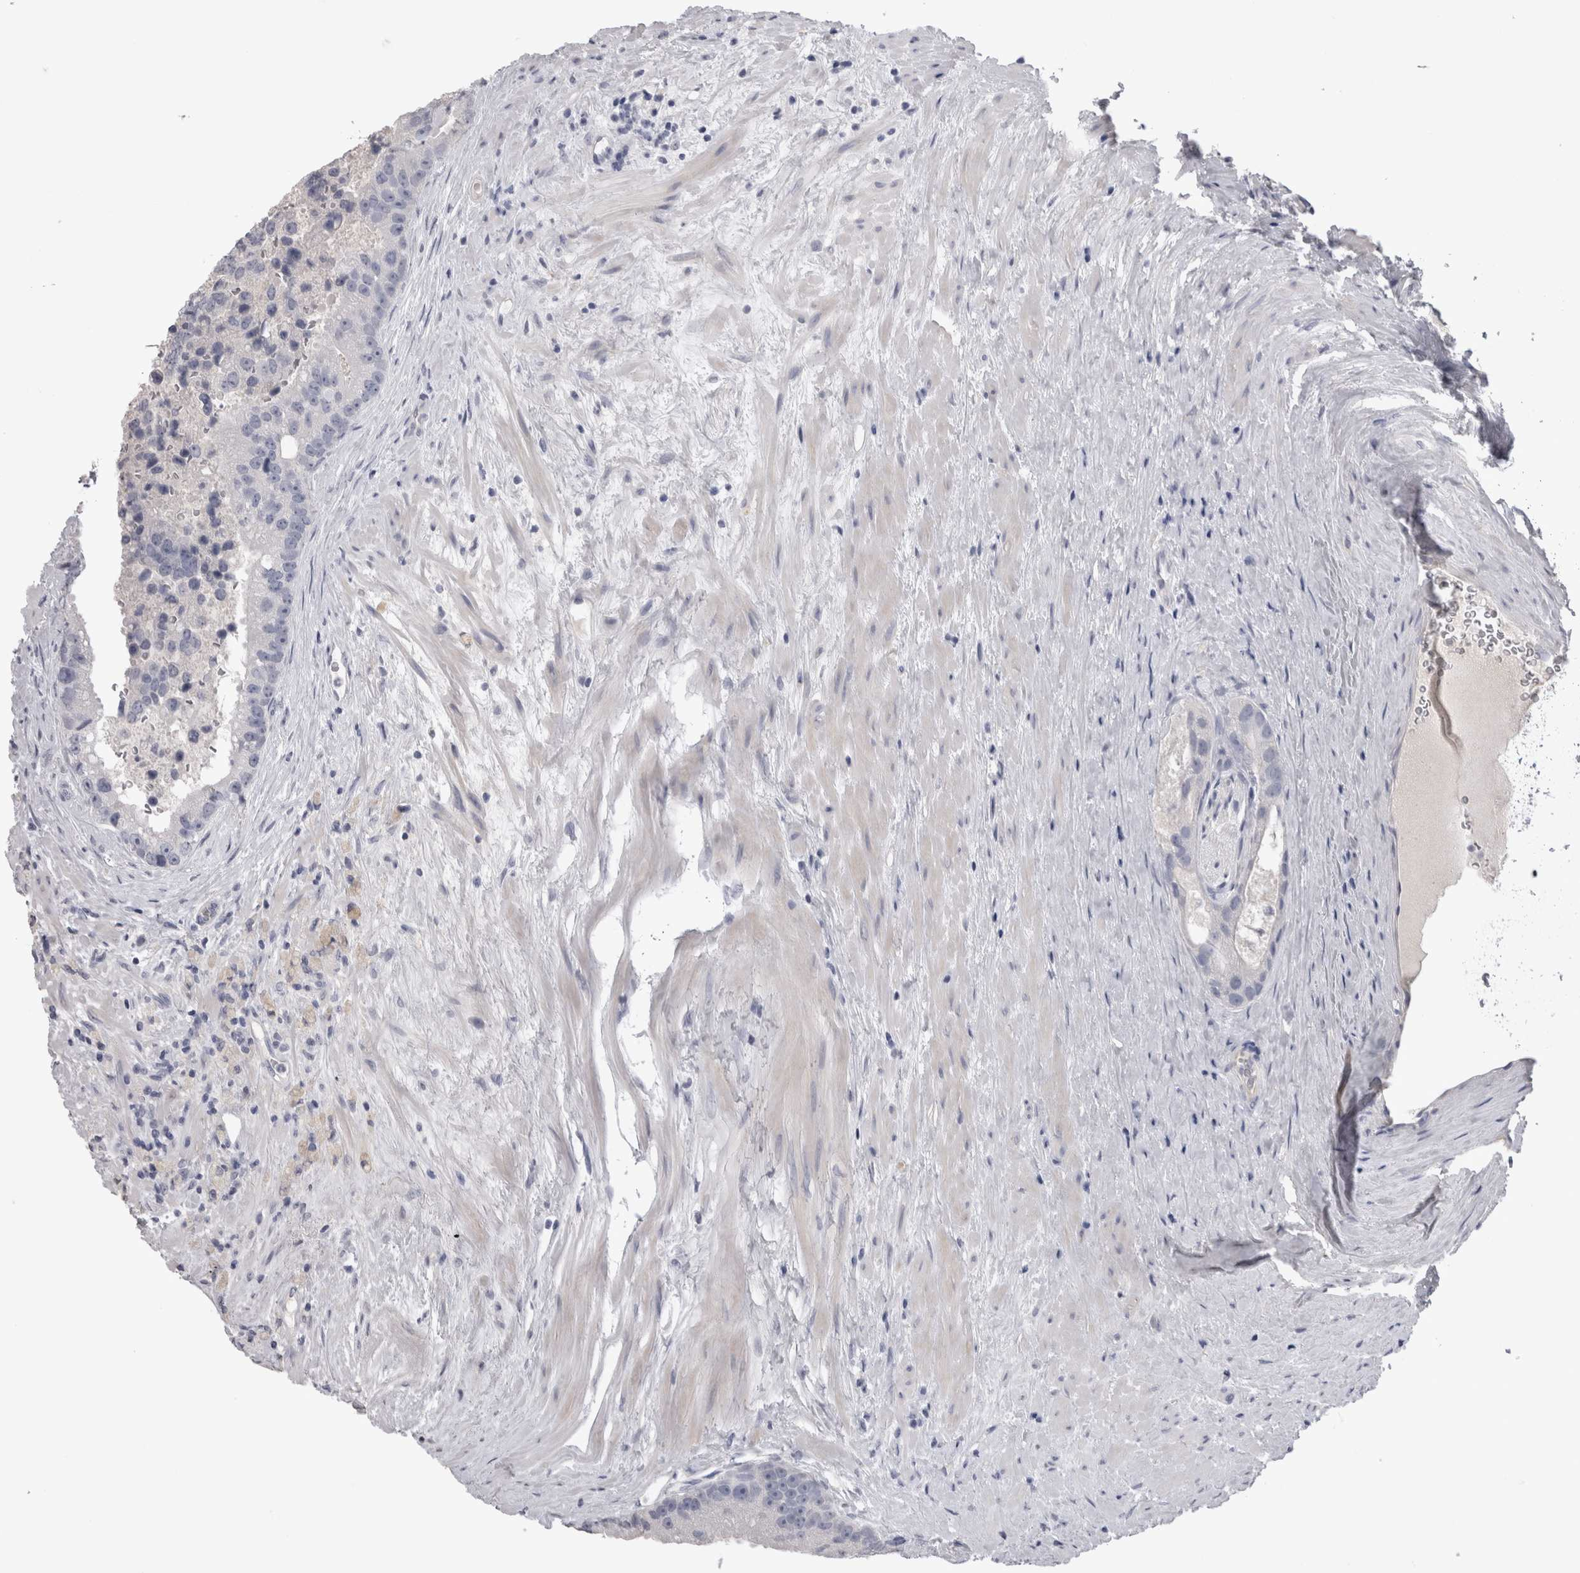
{"staining": {"intensity": "negative", "quantity": "none", "location": "none"}, "tissue": "prostate cancer", "cell_type": "Tumor cells", "image_type": "cancer", "snomed": [{"axis": "morphology", "description": "Adenocarcinoma, High grade"}, {"axis": "topography", "description": "Prostate"}], "caption": "High-grade adenocarcinoma (prostate) was stained to show a protein in brown. There is no significant positivity in tumor cells. The staining is performed using DAB (3,3'-diaminobenzidine) brown chromogen with nuclei counter-stained in using hematoxylin.", "gene": "ADAM2", "patient": {"sex": "male", "age": 70}}